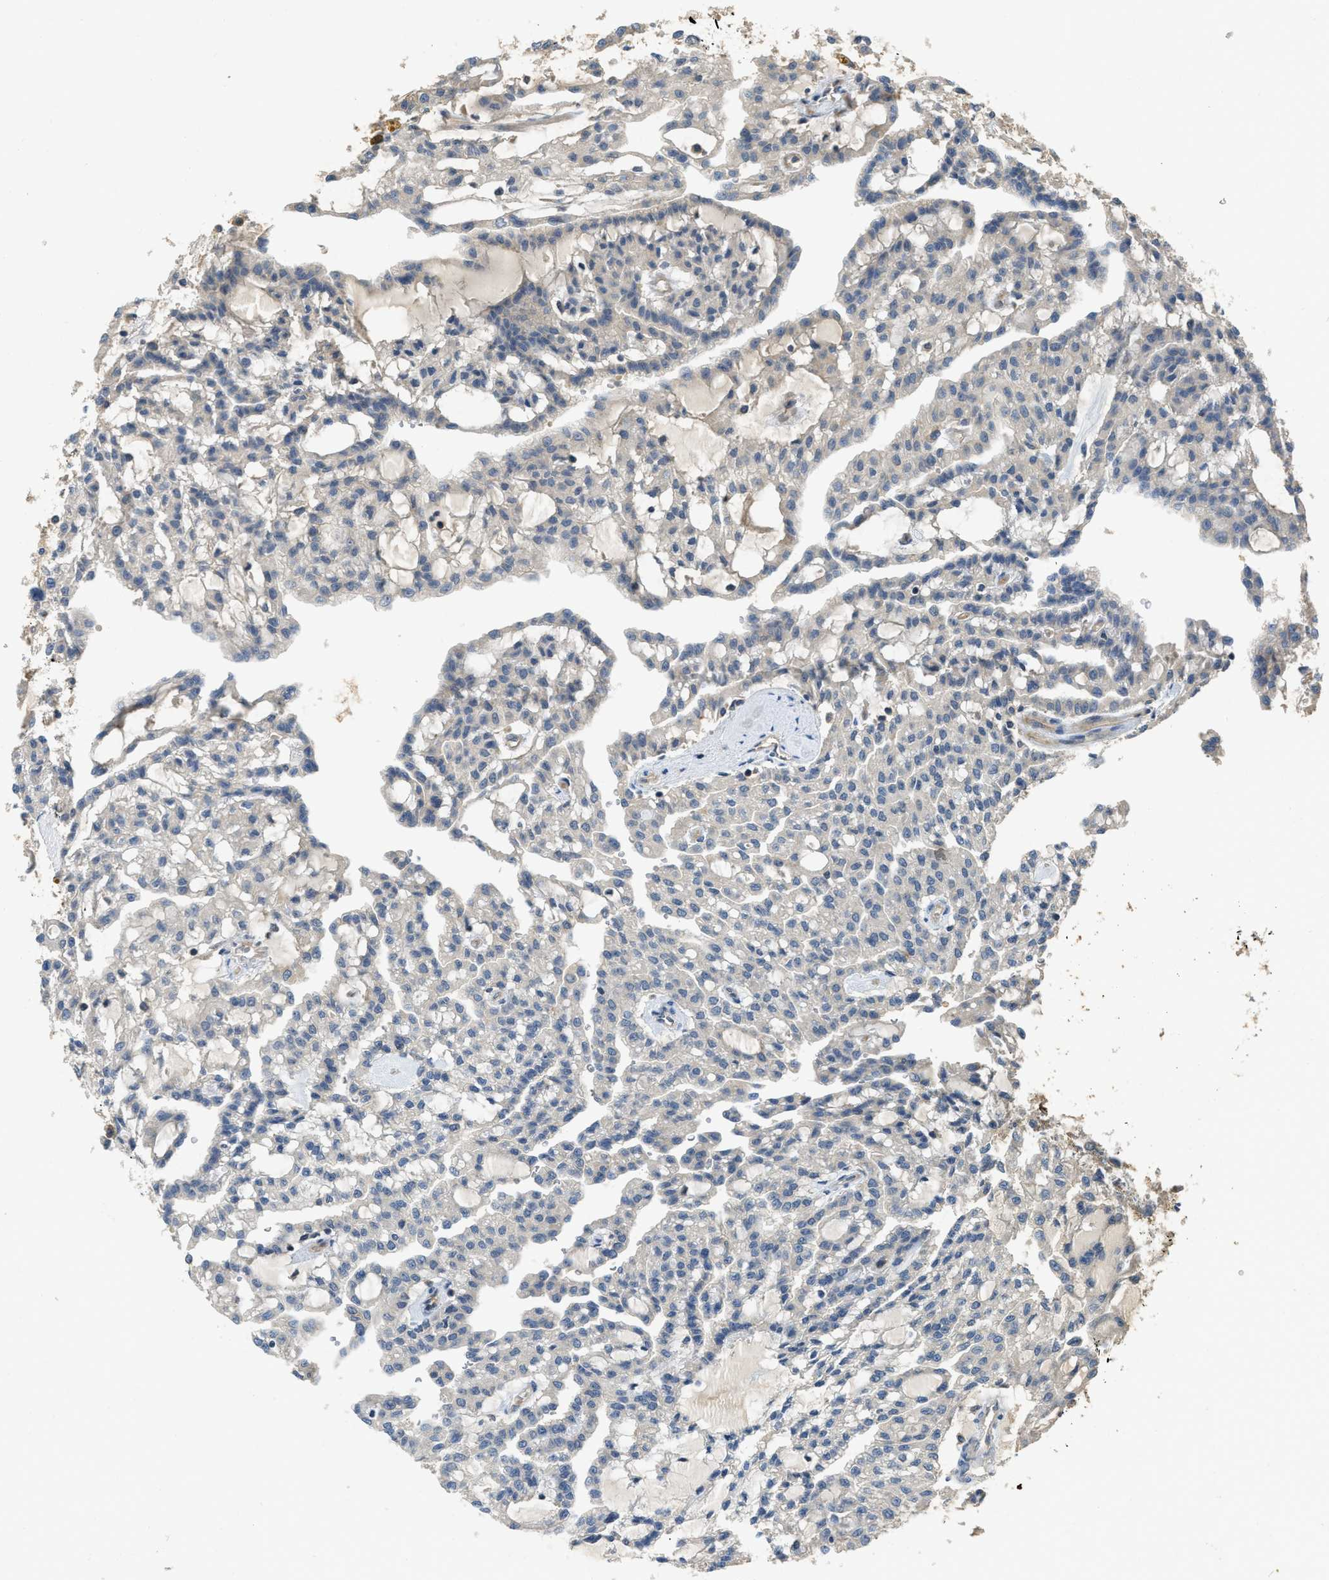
{"staining": {"intensity": "negative", "quantity": "none", "location": "none"}, "tissue": "renal cancer", "cell_type": "Tumor cells", "image_type": "cancer", "snomed": [{"axis": "morphology", "description": "Adenocarcinoma, NOS"}, {"axis": "topography", "description": "Kidney"}], "caption": "This is an immunohistochemistry (IHC) photomicrograph of renal adenocarcinoma. There is no positivity in tumor cells.", "gene": "PPP3CA", "patient": {"sex": "male", "age": 63}}